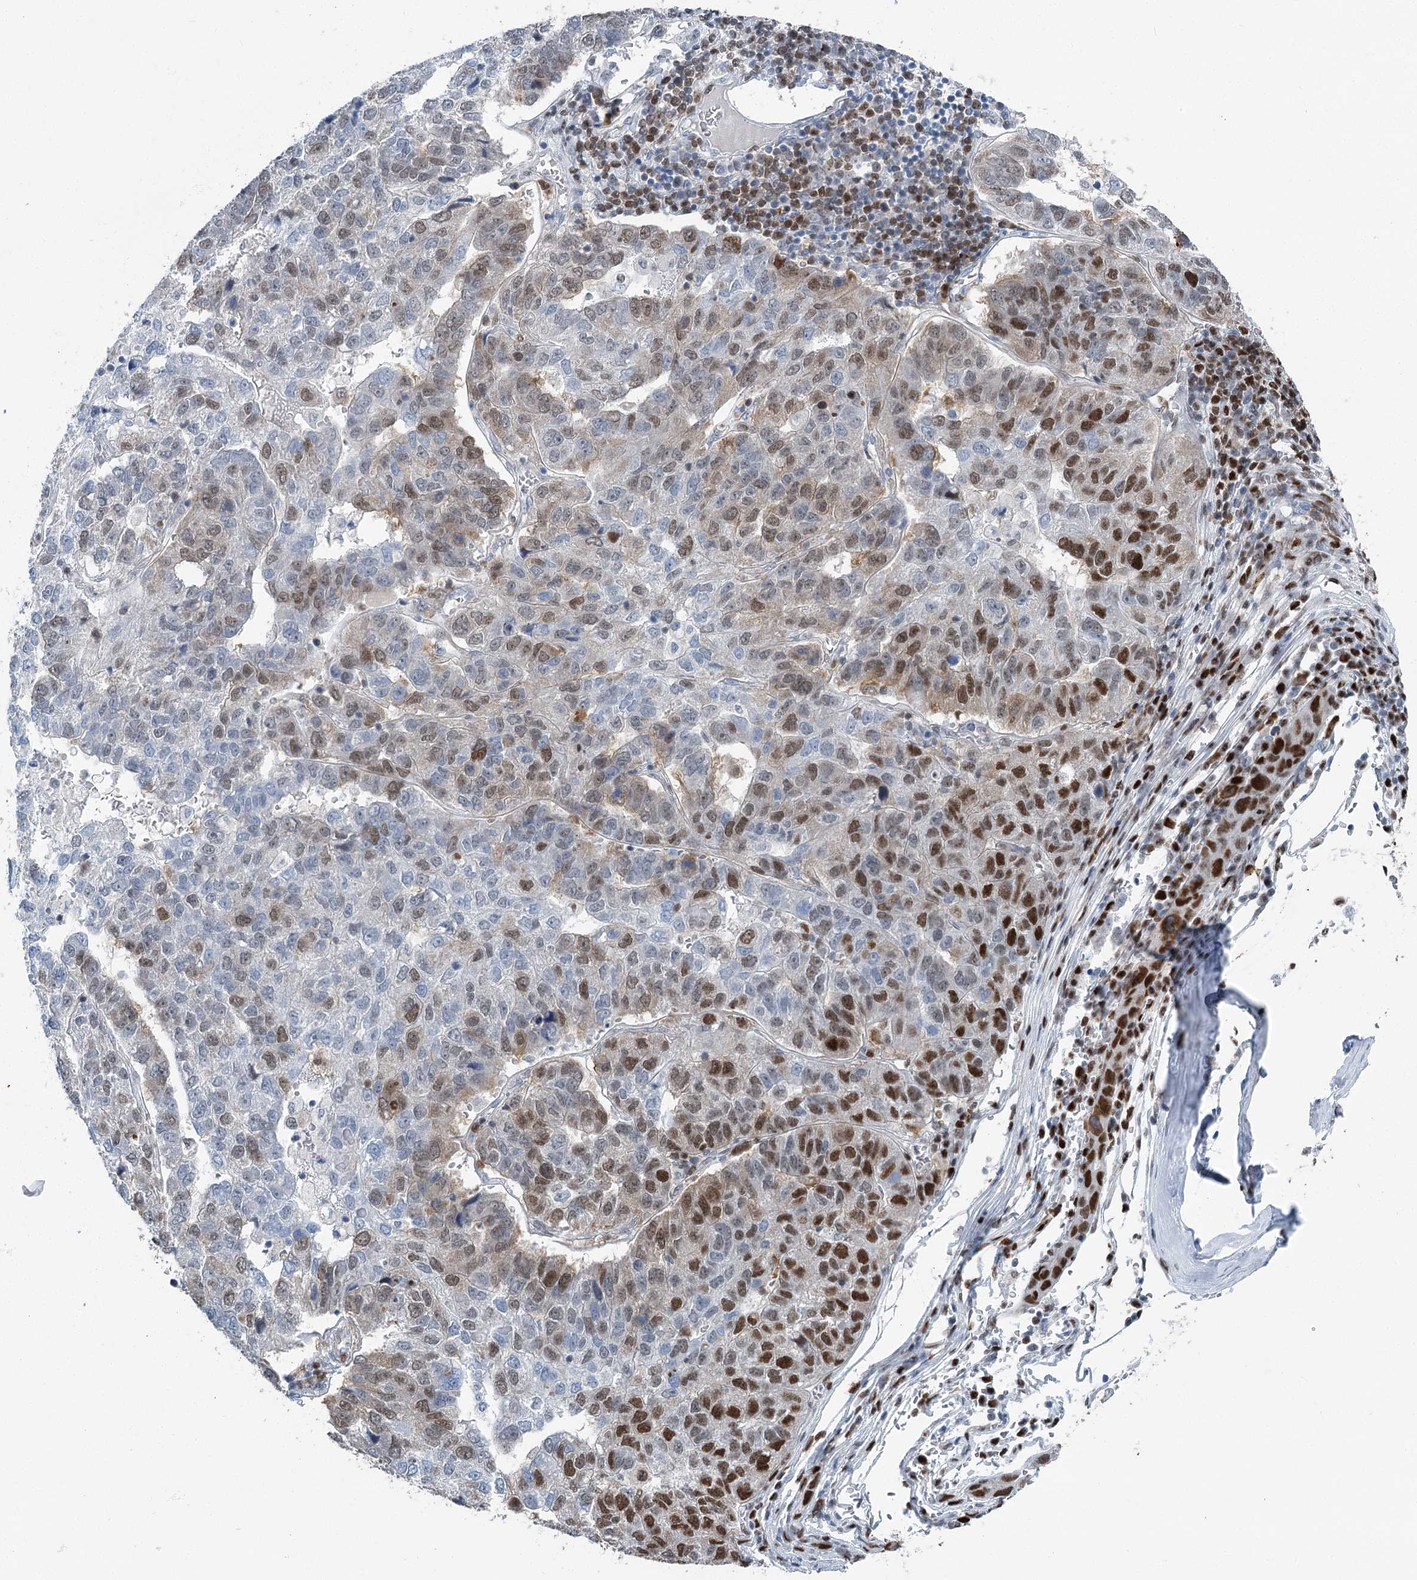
{"staining": {"intensity": "strong", "quantity": "<25%", "location": "nuclear"}, "tissue": "pancreatic cancer", "cell_type": "Tumor cells", "image_type": "cancer", "snomed": [{"axis": "morphology", "description": "Adenocarcinoma, NOS"}, {"axis": "topography", "description": "Pancreas"}], "caption": "Tumor cells display strong nuclear expression in about <25% of cells in adenocarcinoma (pancreatic). (Stains: DAB in brown, nuclei in blue, Microscopy: brightfield microscopy at high magnification).", "gene": "HAT1", "patient": {"sex": "female", "age": 61}}